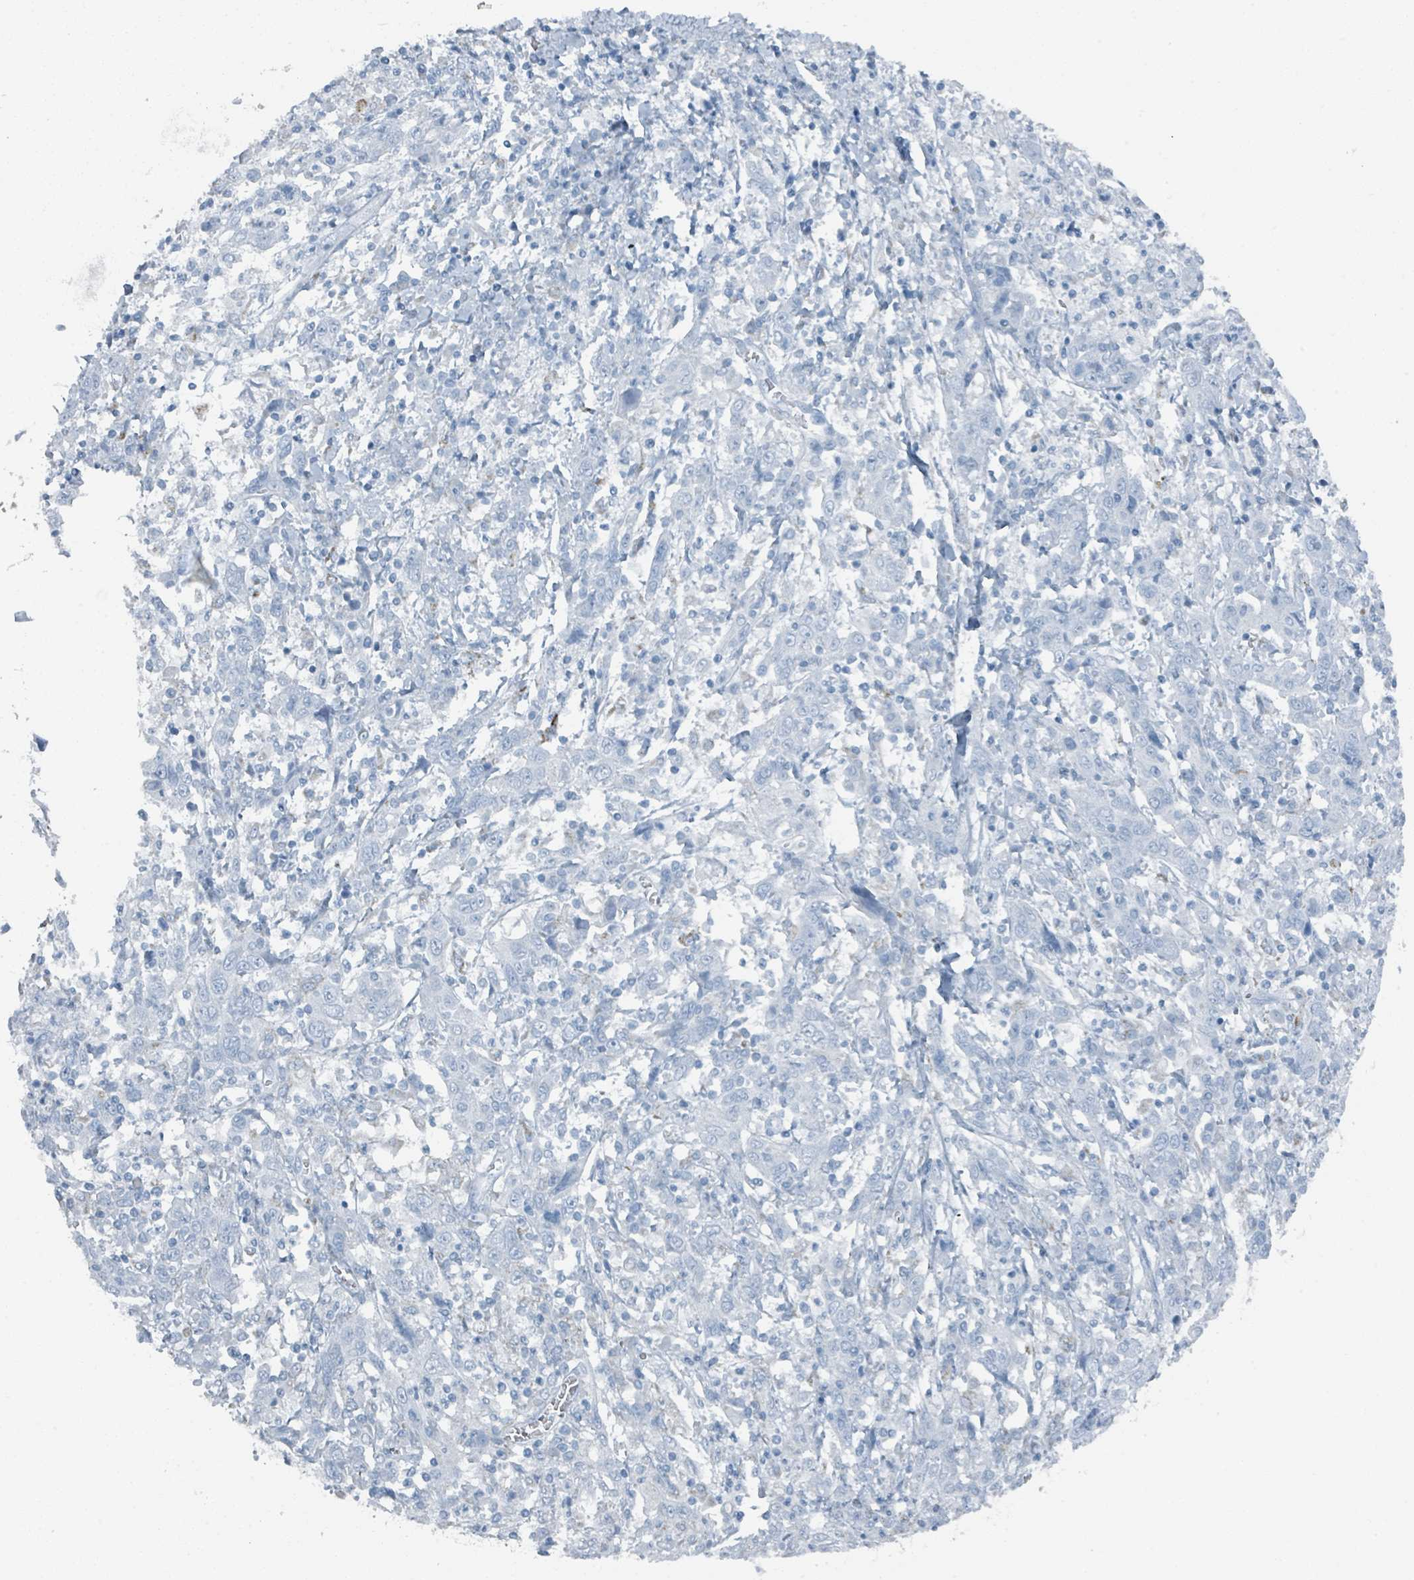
{"staining": {"intensity": "negative", "quantity": "none", "location": "none"}, "tissue": "cervical cancer", "cell_type": "Tumor cells", "image_type": "cancer", "snomed": [{"axis": "morphology", "description": "Squamous cell carcinoma, NOS"}, {"axis": "topography", "description": "Cervix"}], "caption": "An image of human squamous cell carcinoma (cervical) is negative for staining in tumor cells.", "gene": "GAMT", "patient": {"sex": "female", "age": 46}}